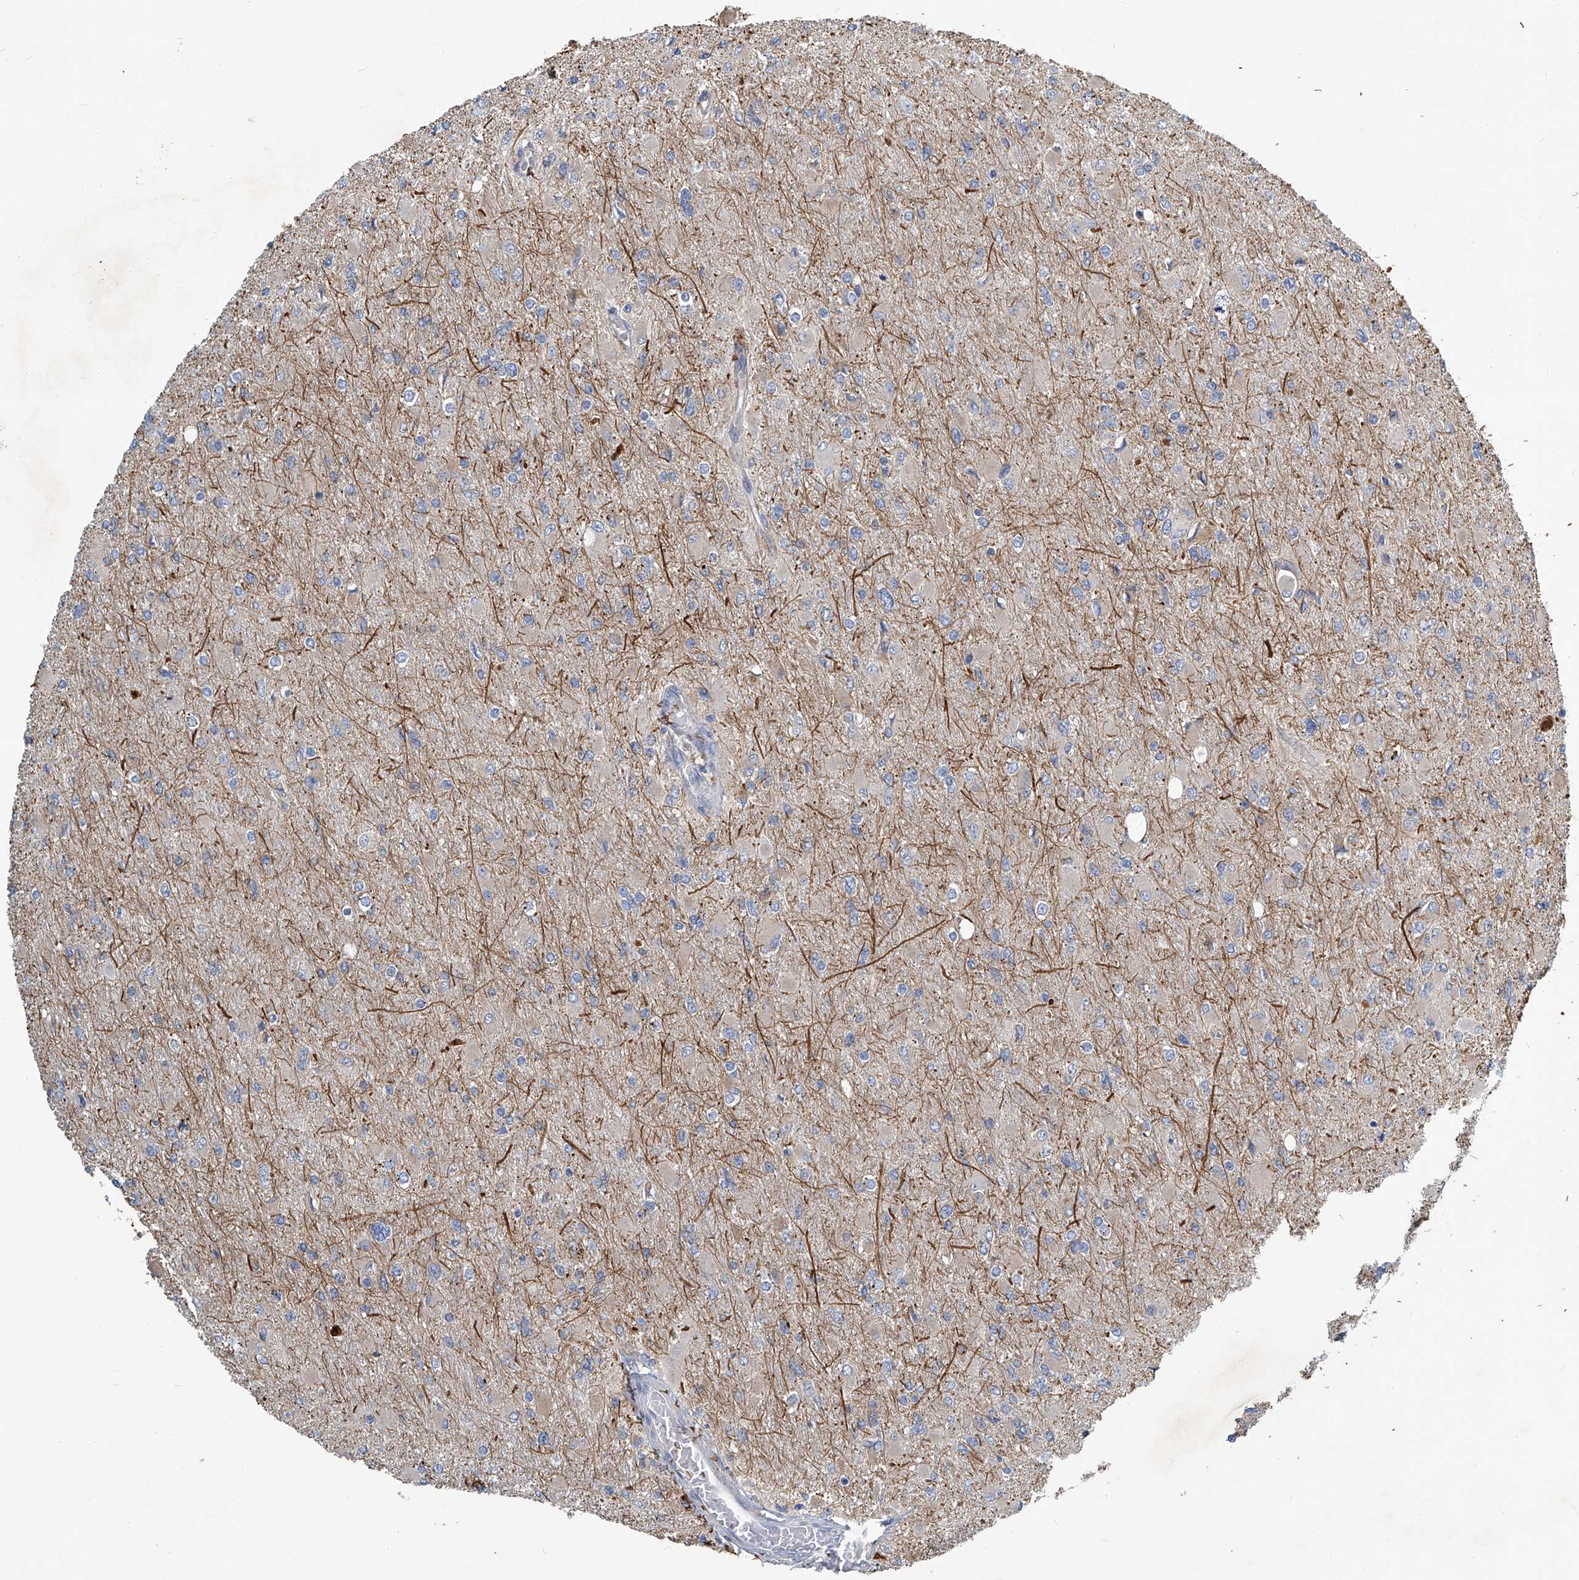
{"staining": {"intensity": "negative", "quantity": "none", "location": "none"}, "tissue": "glioma", "cell_type": "Tumor cells", "image_type": "cancer", "snomed": [{"axis": "morphology", "description": "Glioma, malignant, High grade"}, {"axis": "topography", "description": "Cerebral cortex"}], "caption": "The image displays no significant staining in tumor cells of malignant high-grade glioma.", "gene": "FAM167A", "patient": {"sex": "female", "age": 36}}